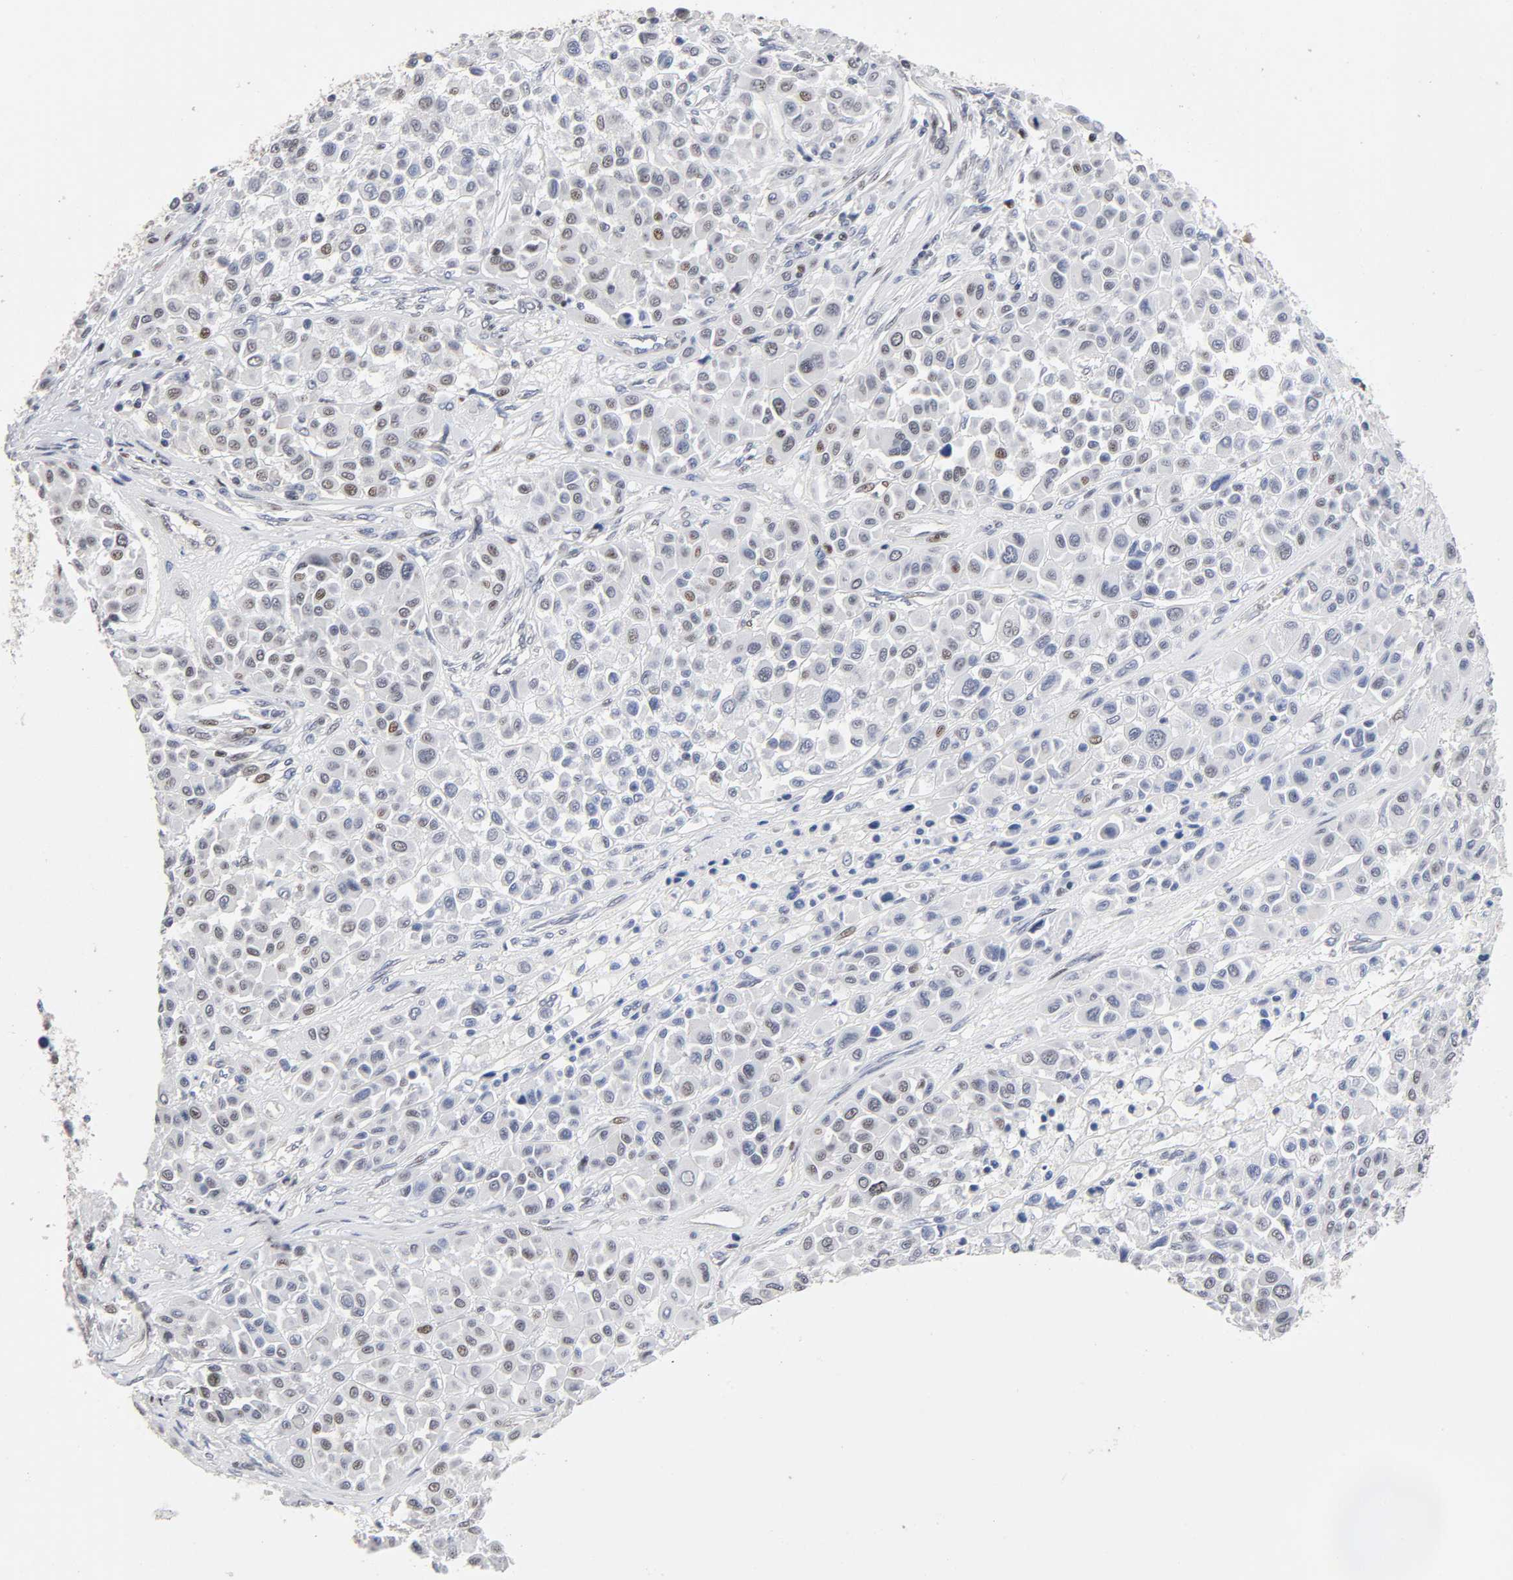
{"staining": {"intensity": "weak", "quantity": "<25%", "location": "nuclear"}, "tissue": "melanoma", "cell_type": "Tumor cells", "image_type": "cancer", "snomed": [{"axis": "morphology", "description": "Malignant melanoma, Metastatic site"}, {"axis": "topography", "description": "Soft tissue"}], "caption": "This is an immunohistochemistry (IHC) micrograph of melanoma. There is no staining in tumor cells.", "gene": "STK38", "patient": {"sex": "male", "age": 41}}